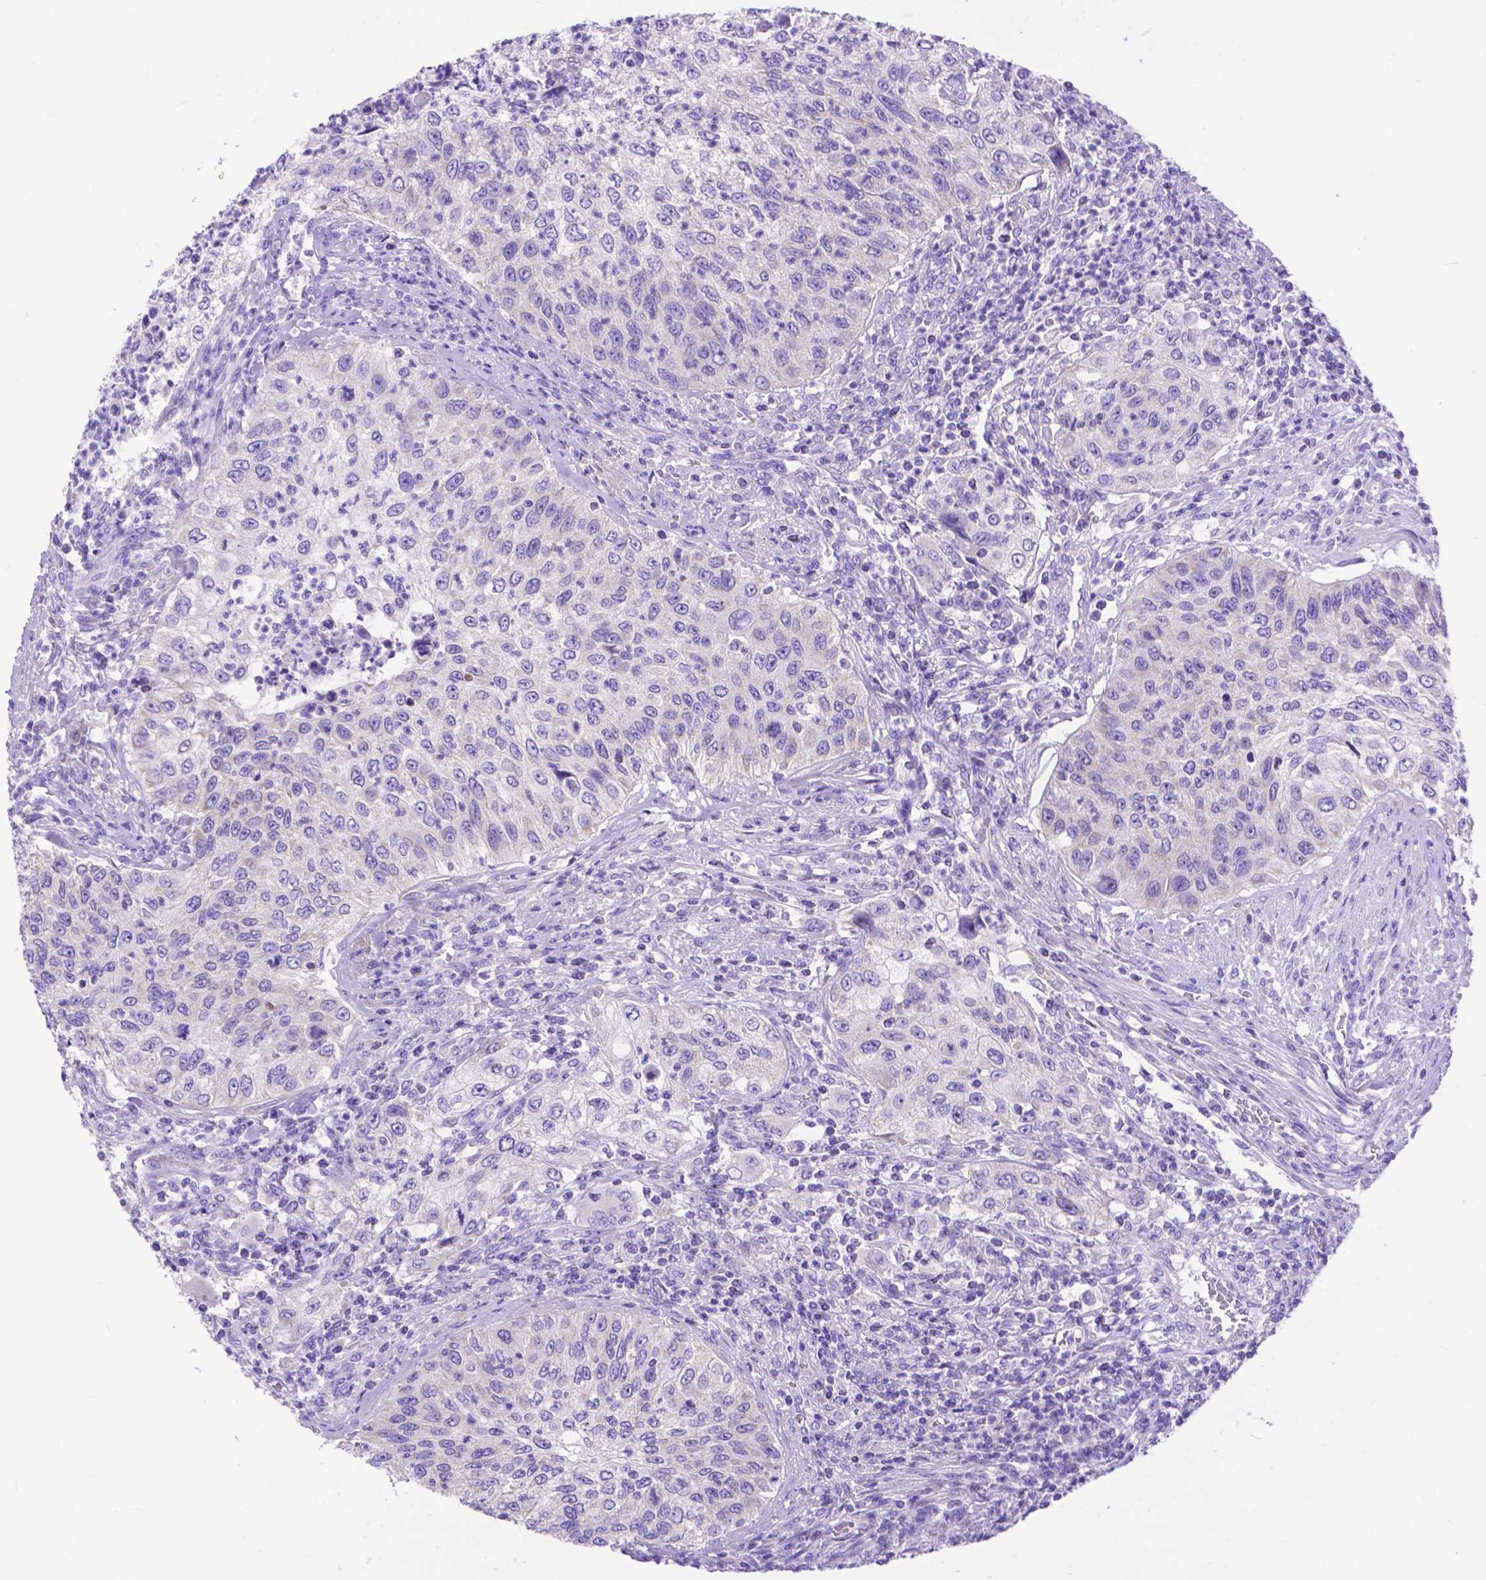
{"staining": {"intensity": "negative", "quantity": "none", "location": "none"}, "tissue": "urothelial cancer", "cell_type": "Tumor cells", "image_type": "cancer", "snomed": [{"axis": "morphology", "description": "Urothelial carcinoma, High grade"}, {"axis": "topography", "description": "Urinary bladder"}], "caption": "Tumor cells are negative for brown protein staining in urothelial cancer. The staining was performed using DAB (3,3'-diaminobenzidine) to visualize the protein expression in brown, while the nuclei were stained in blue with hematoxylin (Magnification: 20x).", "gene": "DHRS2", "patient": {"sex": "female", "age": 60}}